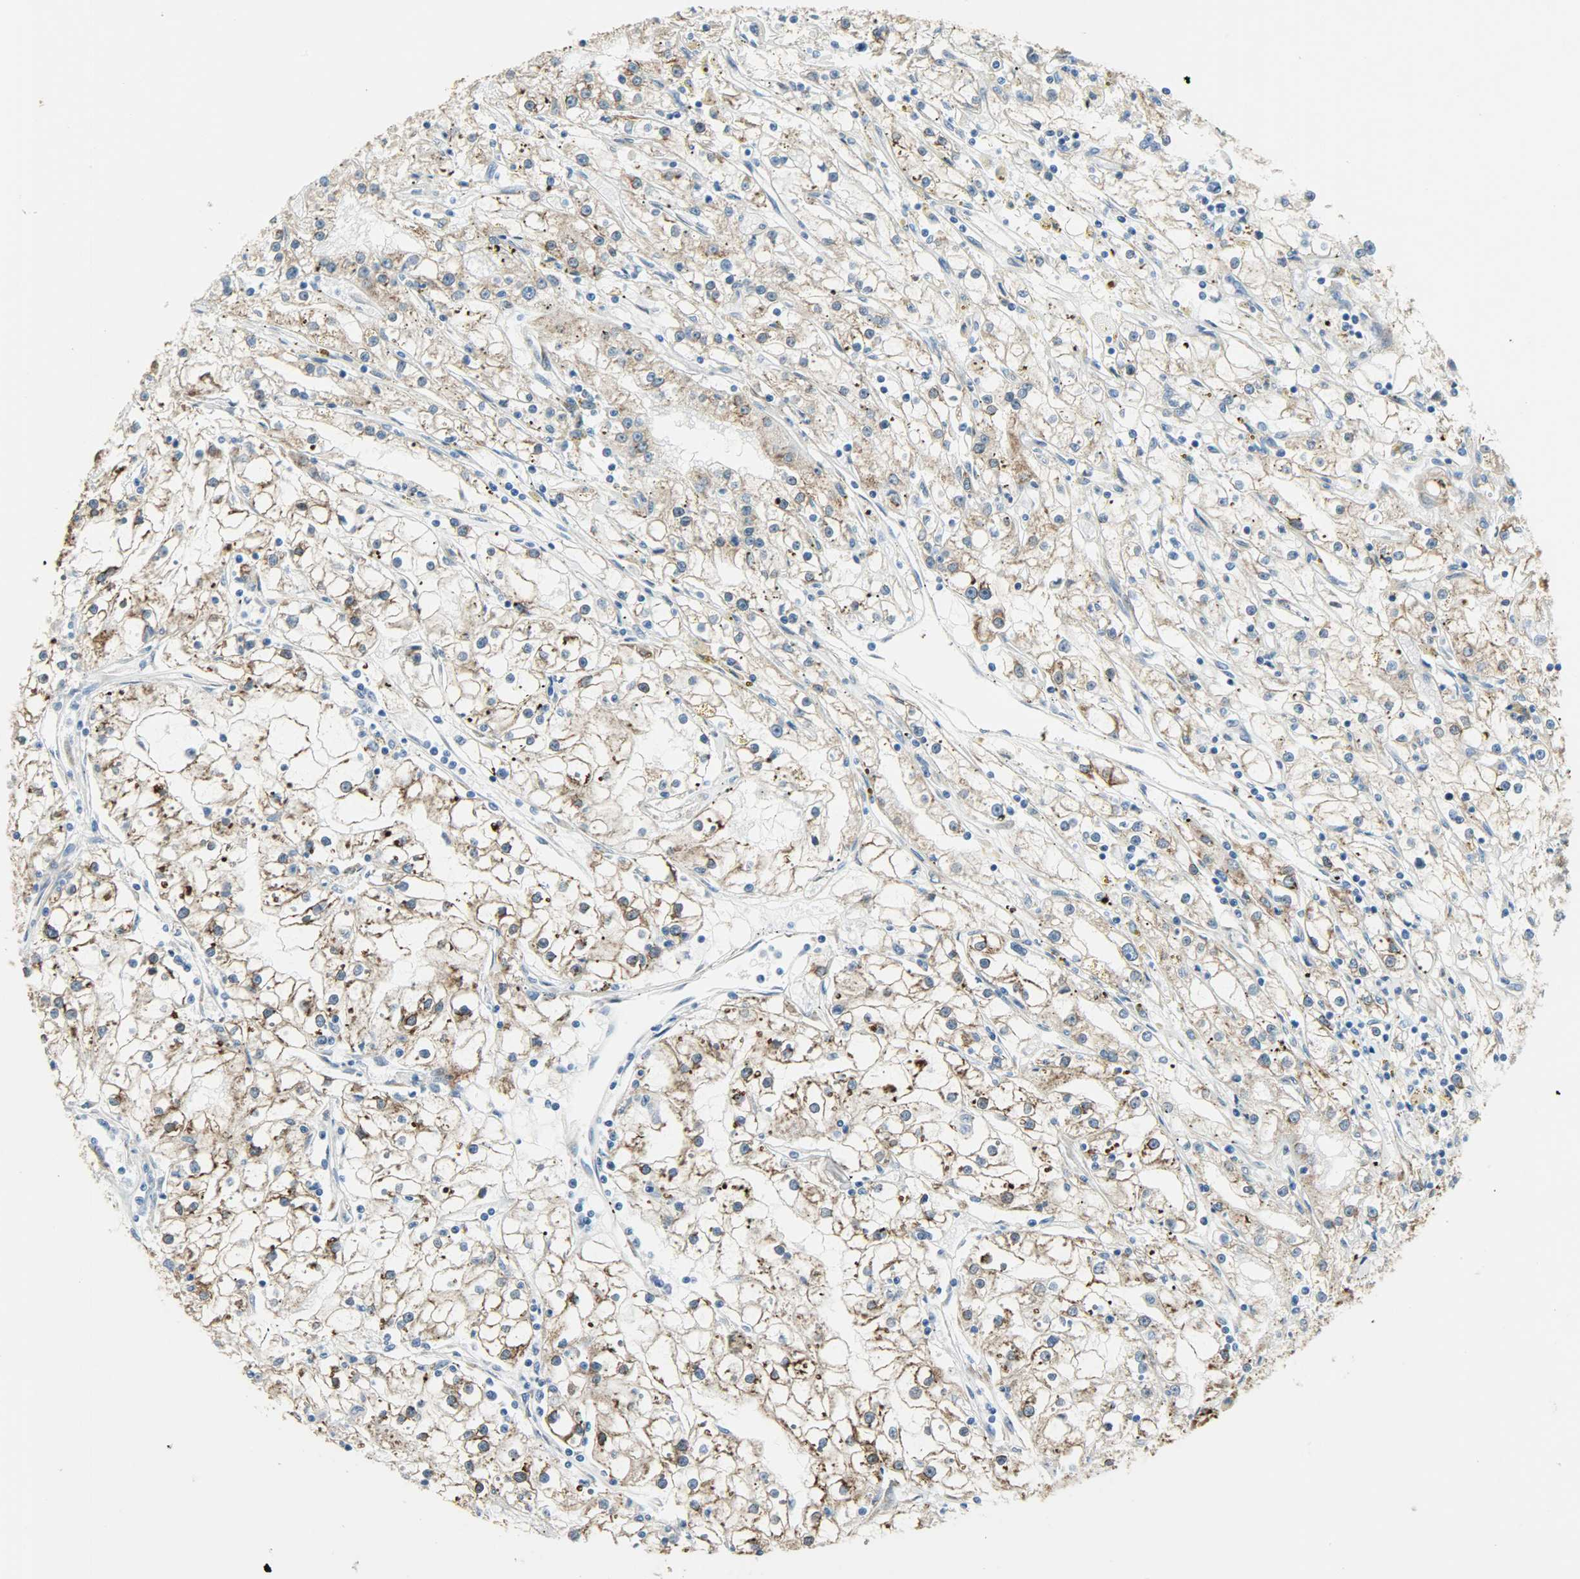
{"staining": {"intensity": "moderate", "quantity": ">75%", "location": "cytoplasmic/membranous"}, "tissue": "renal cancer", "cell_type": "Tumor cells", "image_type": "cancer", "snomed": [{"axis": "morphology", "description": "Adenocarcinoma, NOS"}, {"axis": "topography", "description": "Kidney"}], "caption": "Protein expression analysis of renal adenocarcinoma demonstrates moderate cytoplasmic/membranous staining in about >75% of tumor cells.", "gene": "PKD2", "patient": {"sex": "male", "age": 56}}